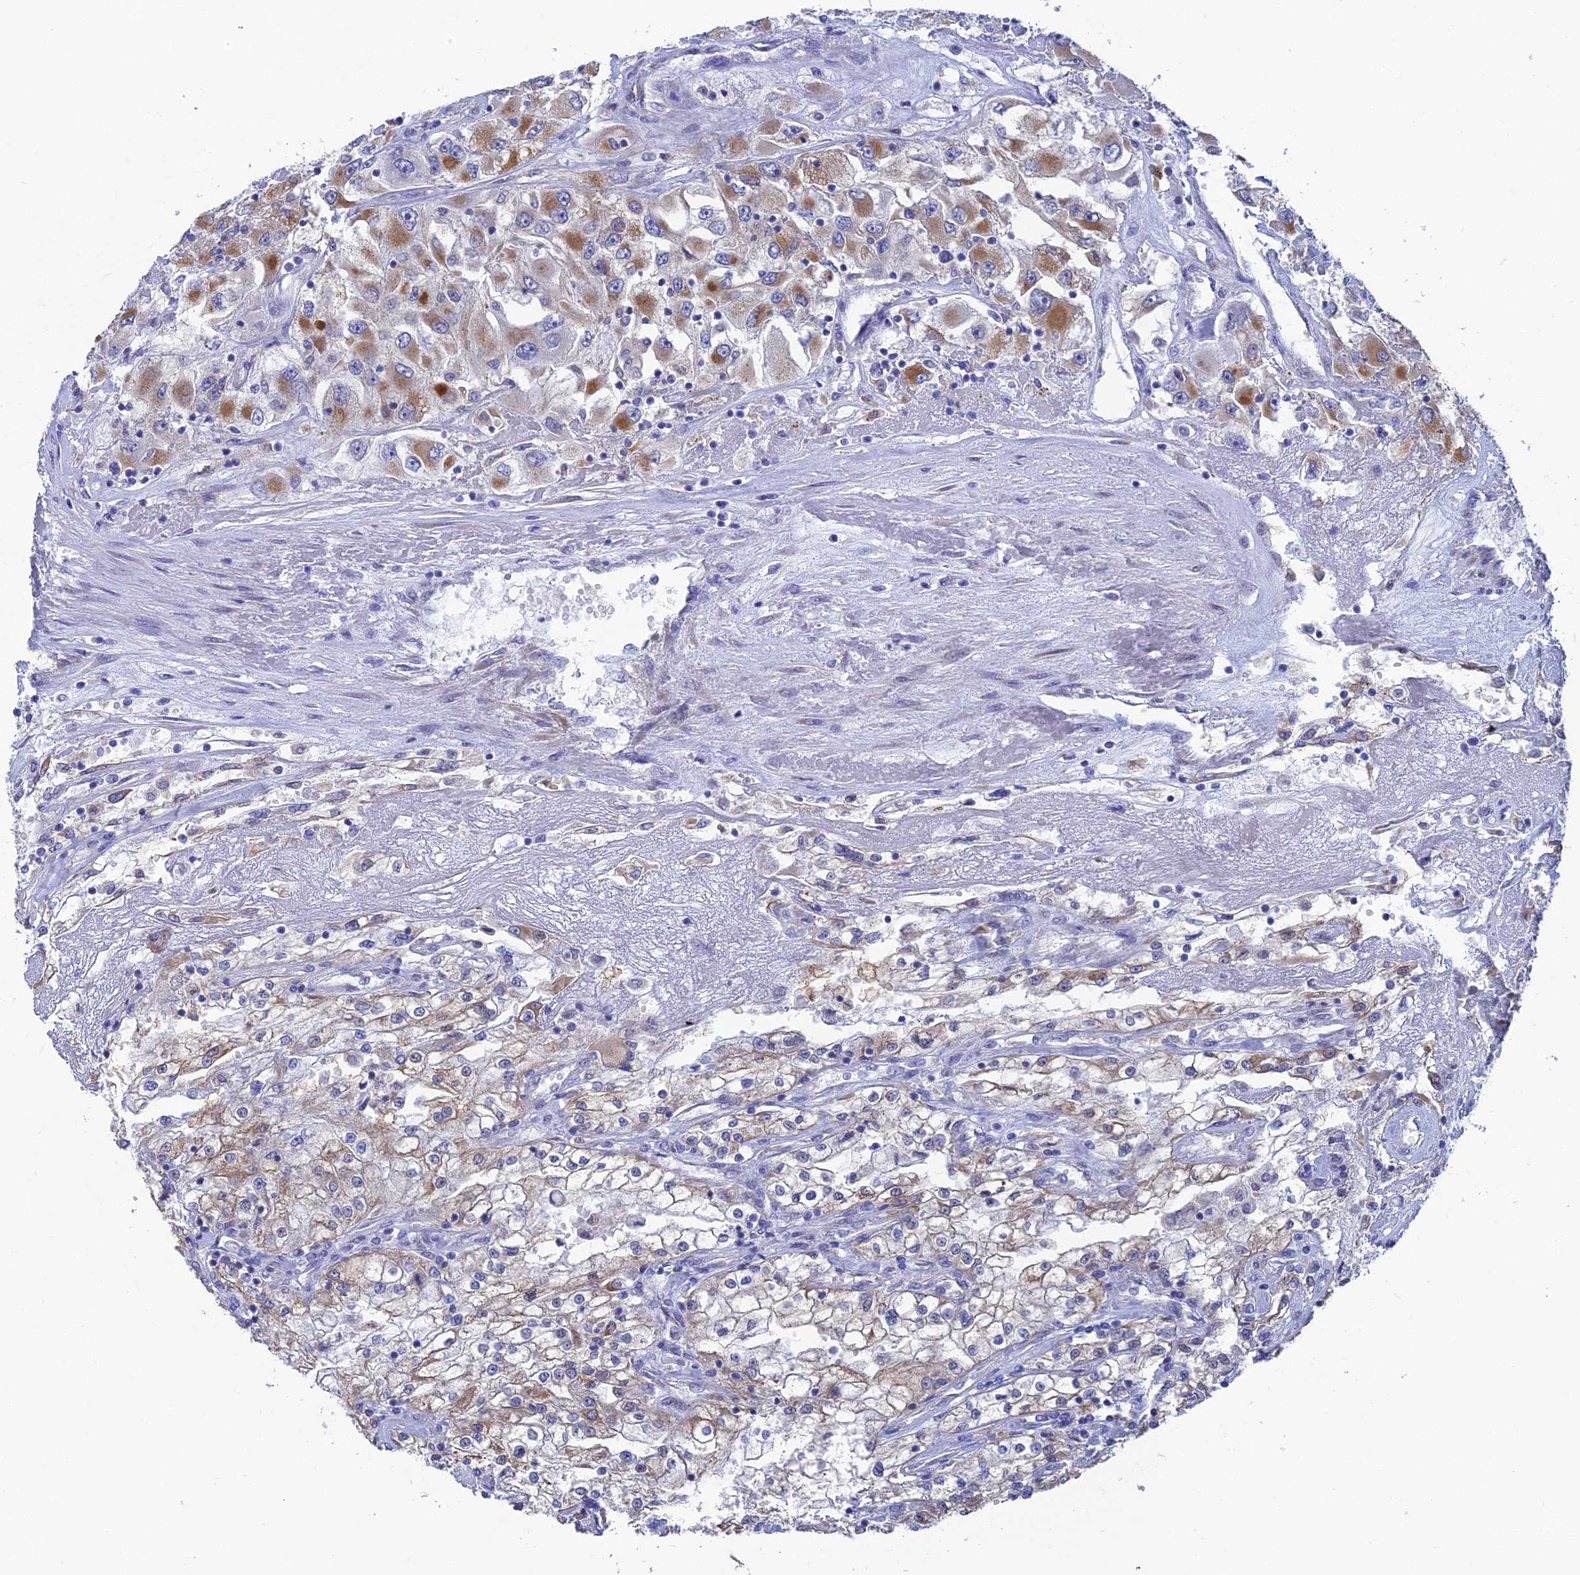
{"staining": {"intensity": "moderate", "quantity": ">75%", "location": "cytoplasmic/membranous"}, "tissue": "renal cancer", "cell_type": "Tumor cells", "image_type": "cancer", "snomed": [{"axis": "morphology", "description": "Adenocarcinoma, NOS"}, {"axis": "topography", "description": "Kidney"}], "caption": "This image shows IHC staining of human renal cancer (adenocarcinoma), with medium moderate cytoplasmic/membranous staining in approximately >75% of tumor cells.", "gene": "AK4", "patient": {"sex": "female", "age": 52}}